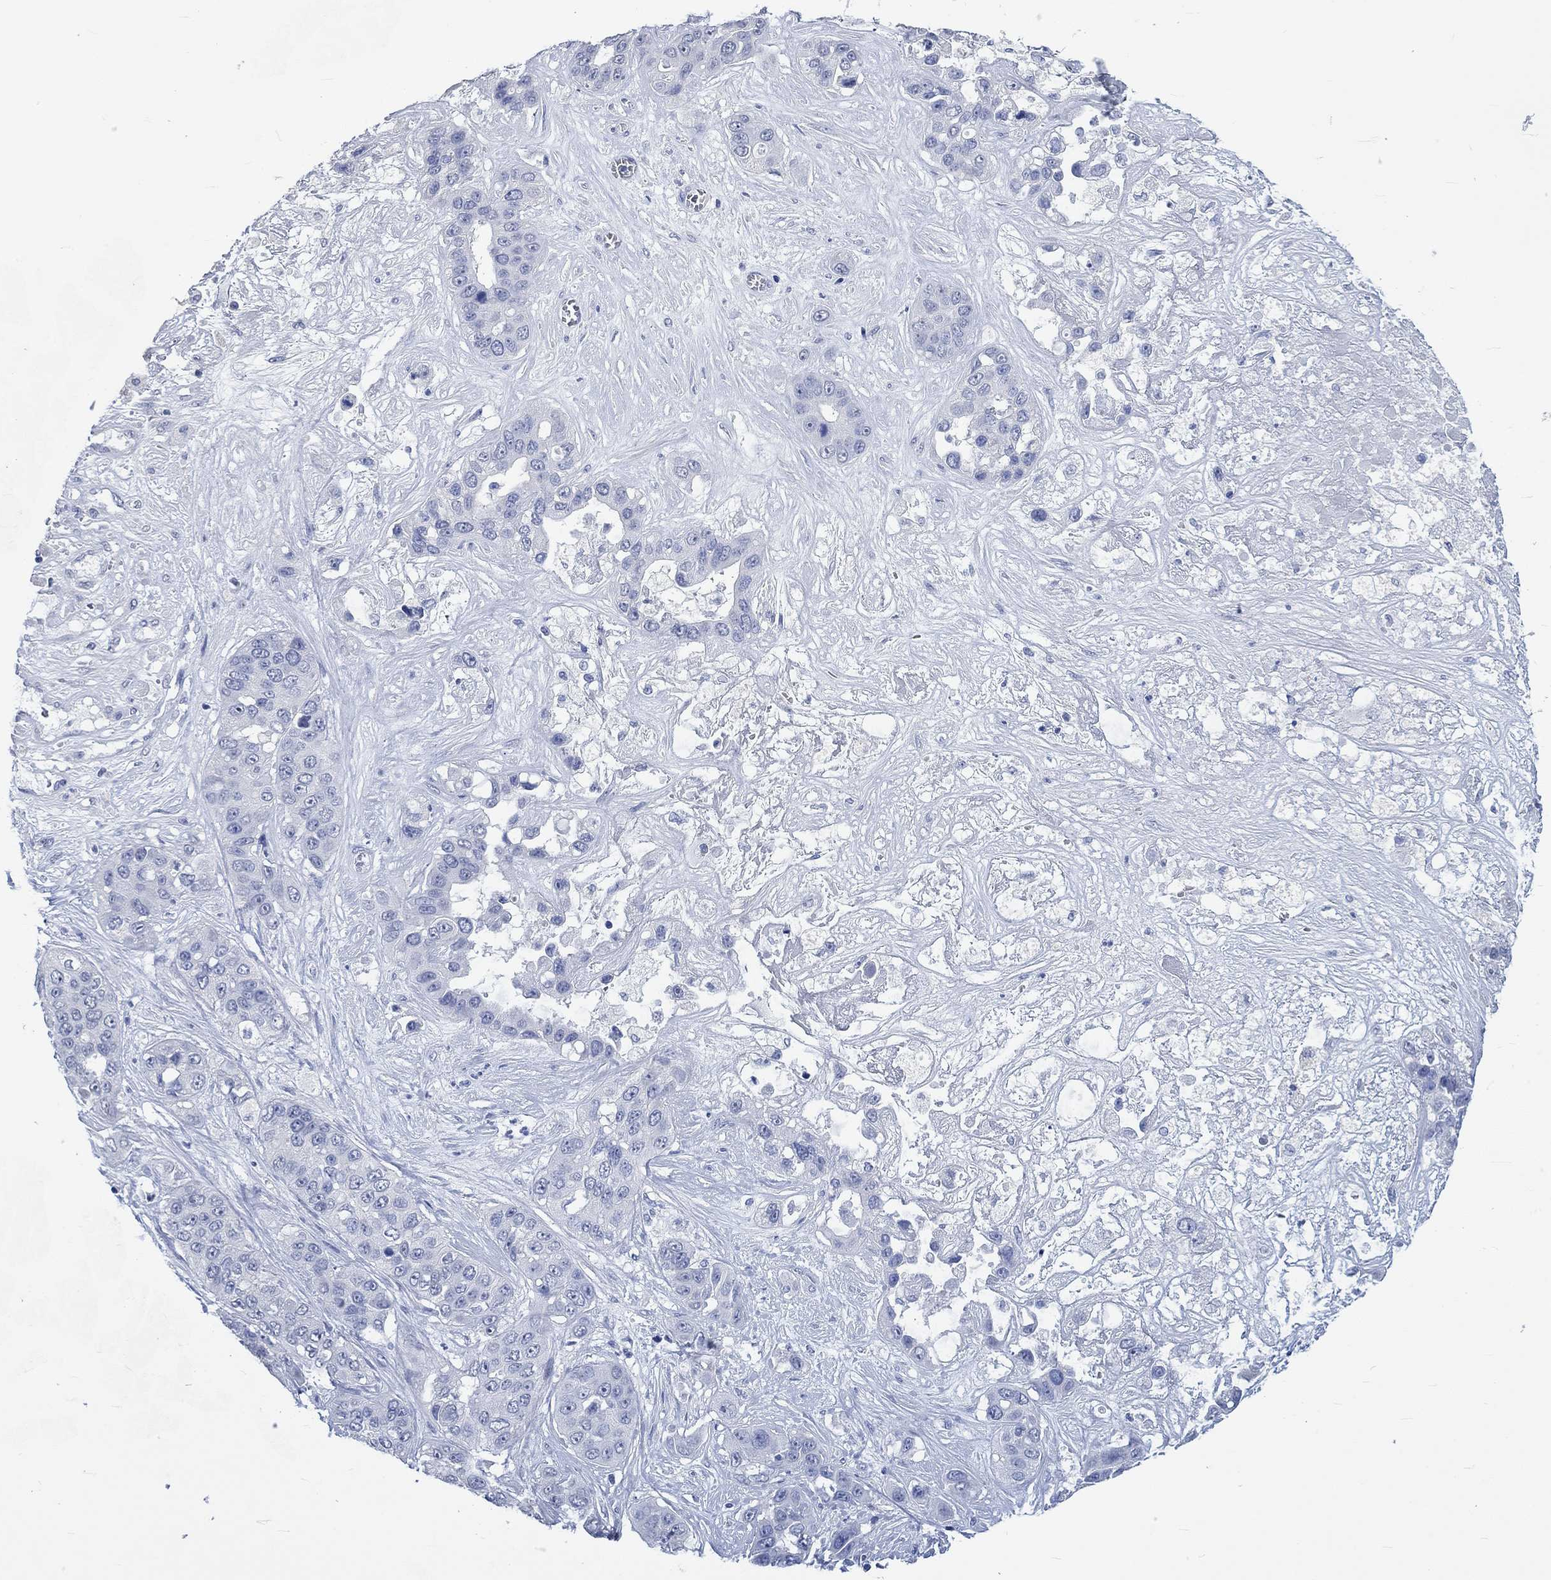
{"staining": {"intensity": "negative", "quantity": "none", "location": "none"}, "tissue": "liver cancer", "cell_type": "Tumor cells", "image_type": "cancer", "snomed": [{"axis": "morphology", "description": "Cholangiocarcinoma"}, {"axis": "topography", "description": "Liver"}], "caption": "This is an immunohistochemistry (IHC) photomicrograph of liver cancer. There is no staining in tumor cells.", "gene": "C4orf47", "patient": {"sex": "female", "age": 52}}